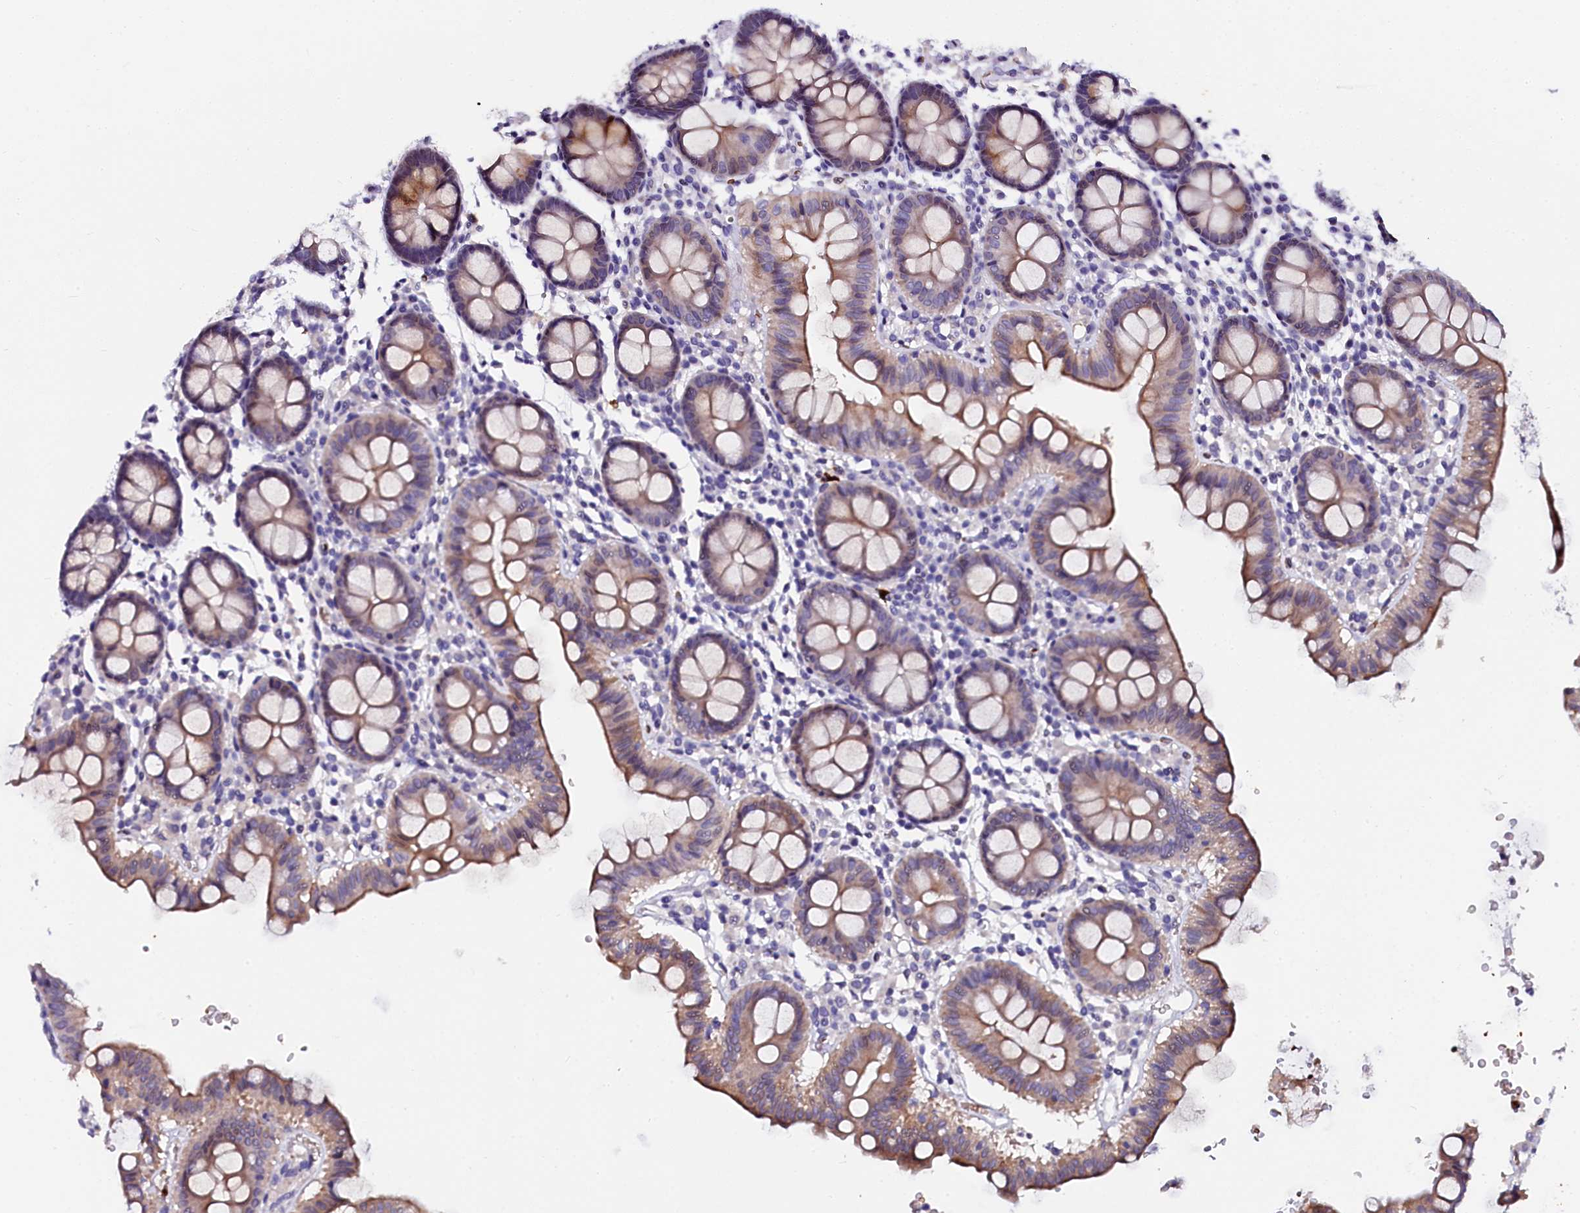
{"staining": {"intensity": "moderate", "quantity": ">75%", "location": "cytoplasmic/membranous"}, "tissue": "colon", "cell_type": "Glandular cells", "image_type": "normal", "snomed": [{"axis": "morphology", "description": "Normal tissue, NOS"}, {"axis": "topography", "description": "Colon"}], "caption": "A medium amount of moderate cytoplasmic/membranous positivity is identified in approximately >75% of glandular cells in unremarkable colon.", "gene": "CTDSPL2", "patient": {"sex": "male", "age": 75}}